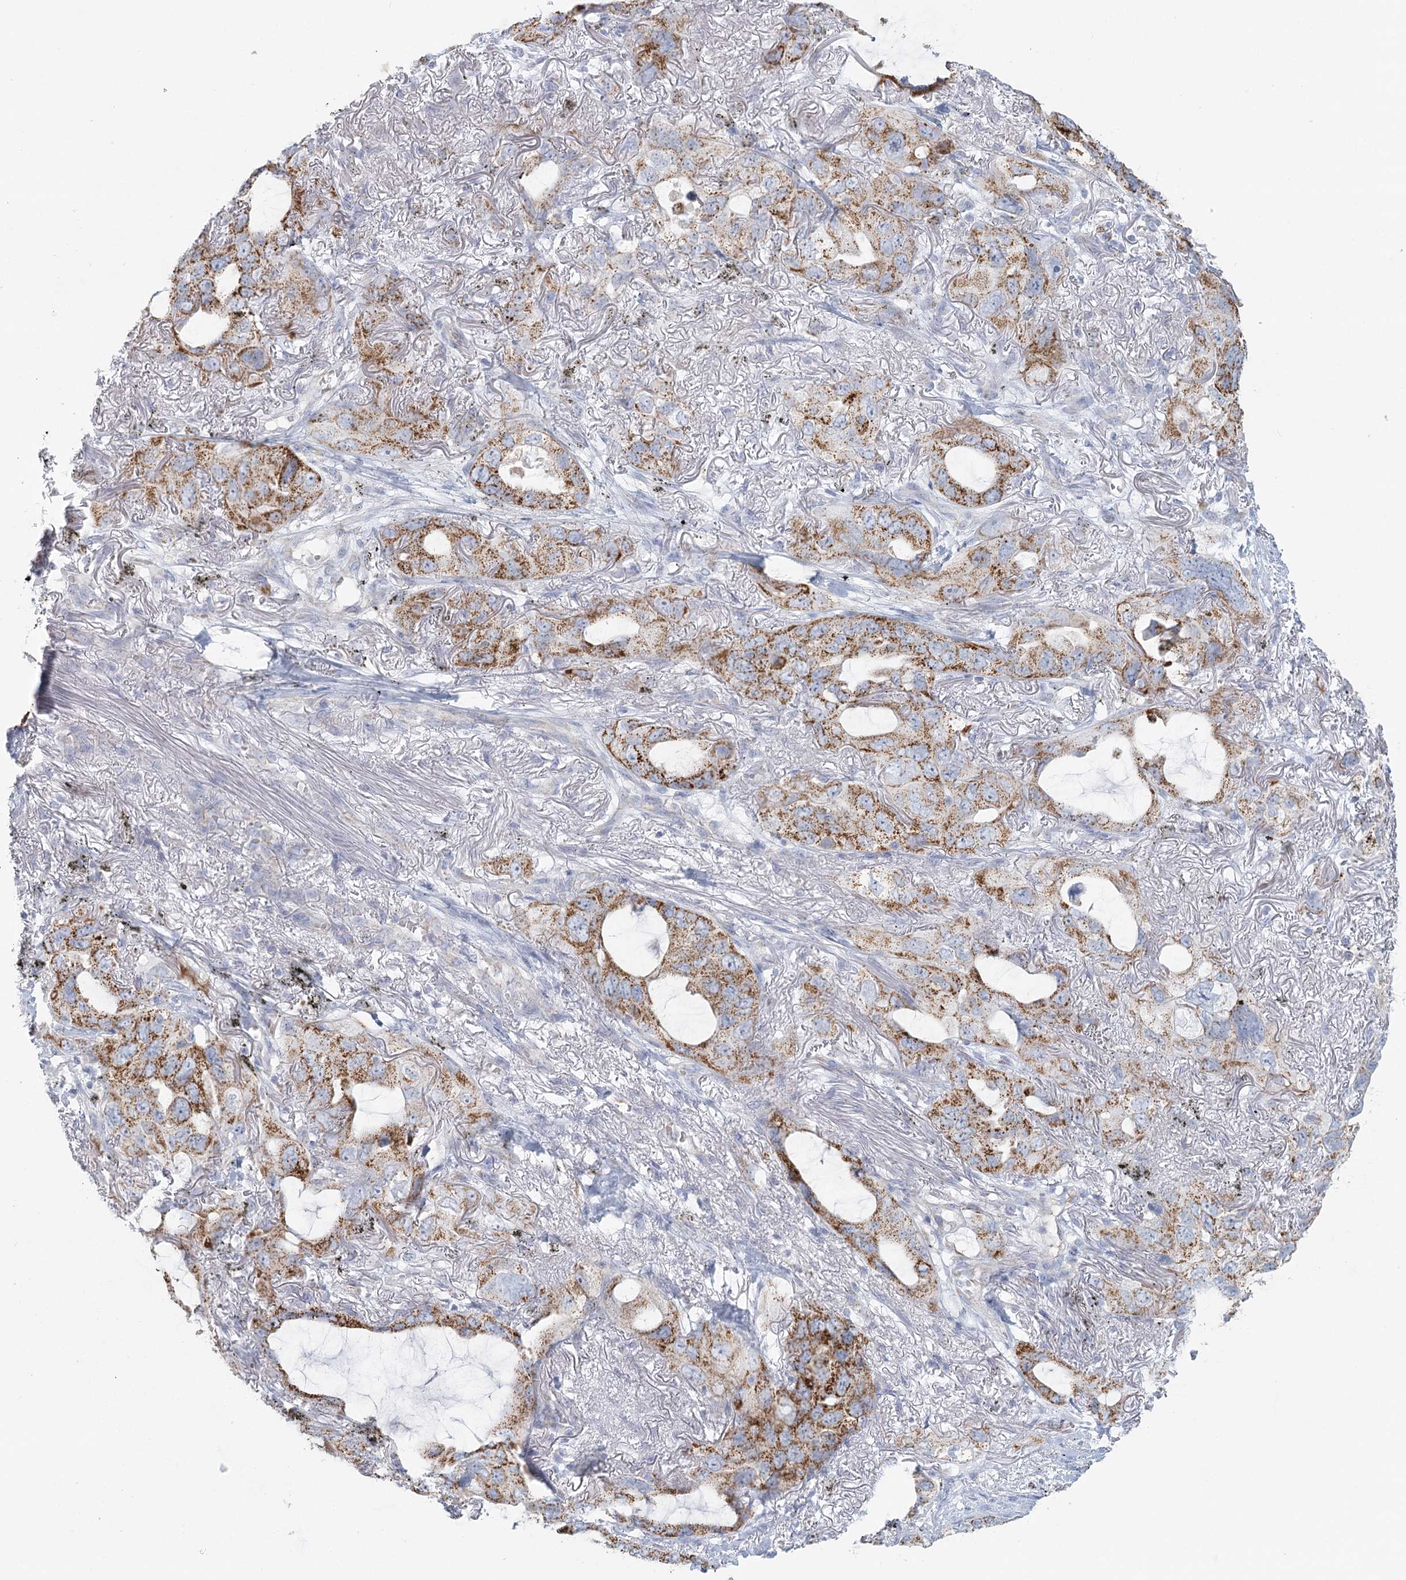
{"staining": {"intensity": "moderate", "quantity": ">75%", "location": "cytoplasmic/membranous"}, "tissue": "lung cancer", "cell_type": "Tumor cells", "image_type": "cancer", "snomed": [{"axis": "morphology", "description": "Squamous cell carcinoma, NOS"}, {"axis": "topography", "description": "Lung"}], "caption": "A brown stain shows moderate cytoplasmic/membranous staining of a protein in human lung squamous cell carcinoma tumor cells. (Brightfield microscopy of DAB IHC at high magnification).", "gene": "BPHL", "patient": {"sex": "female", "age": 73}}